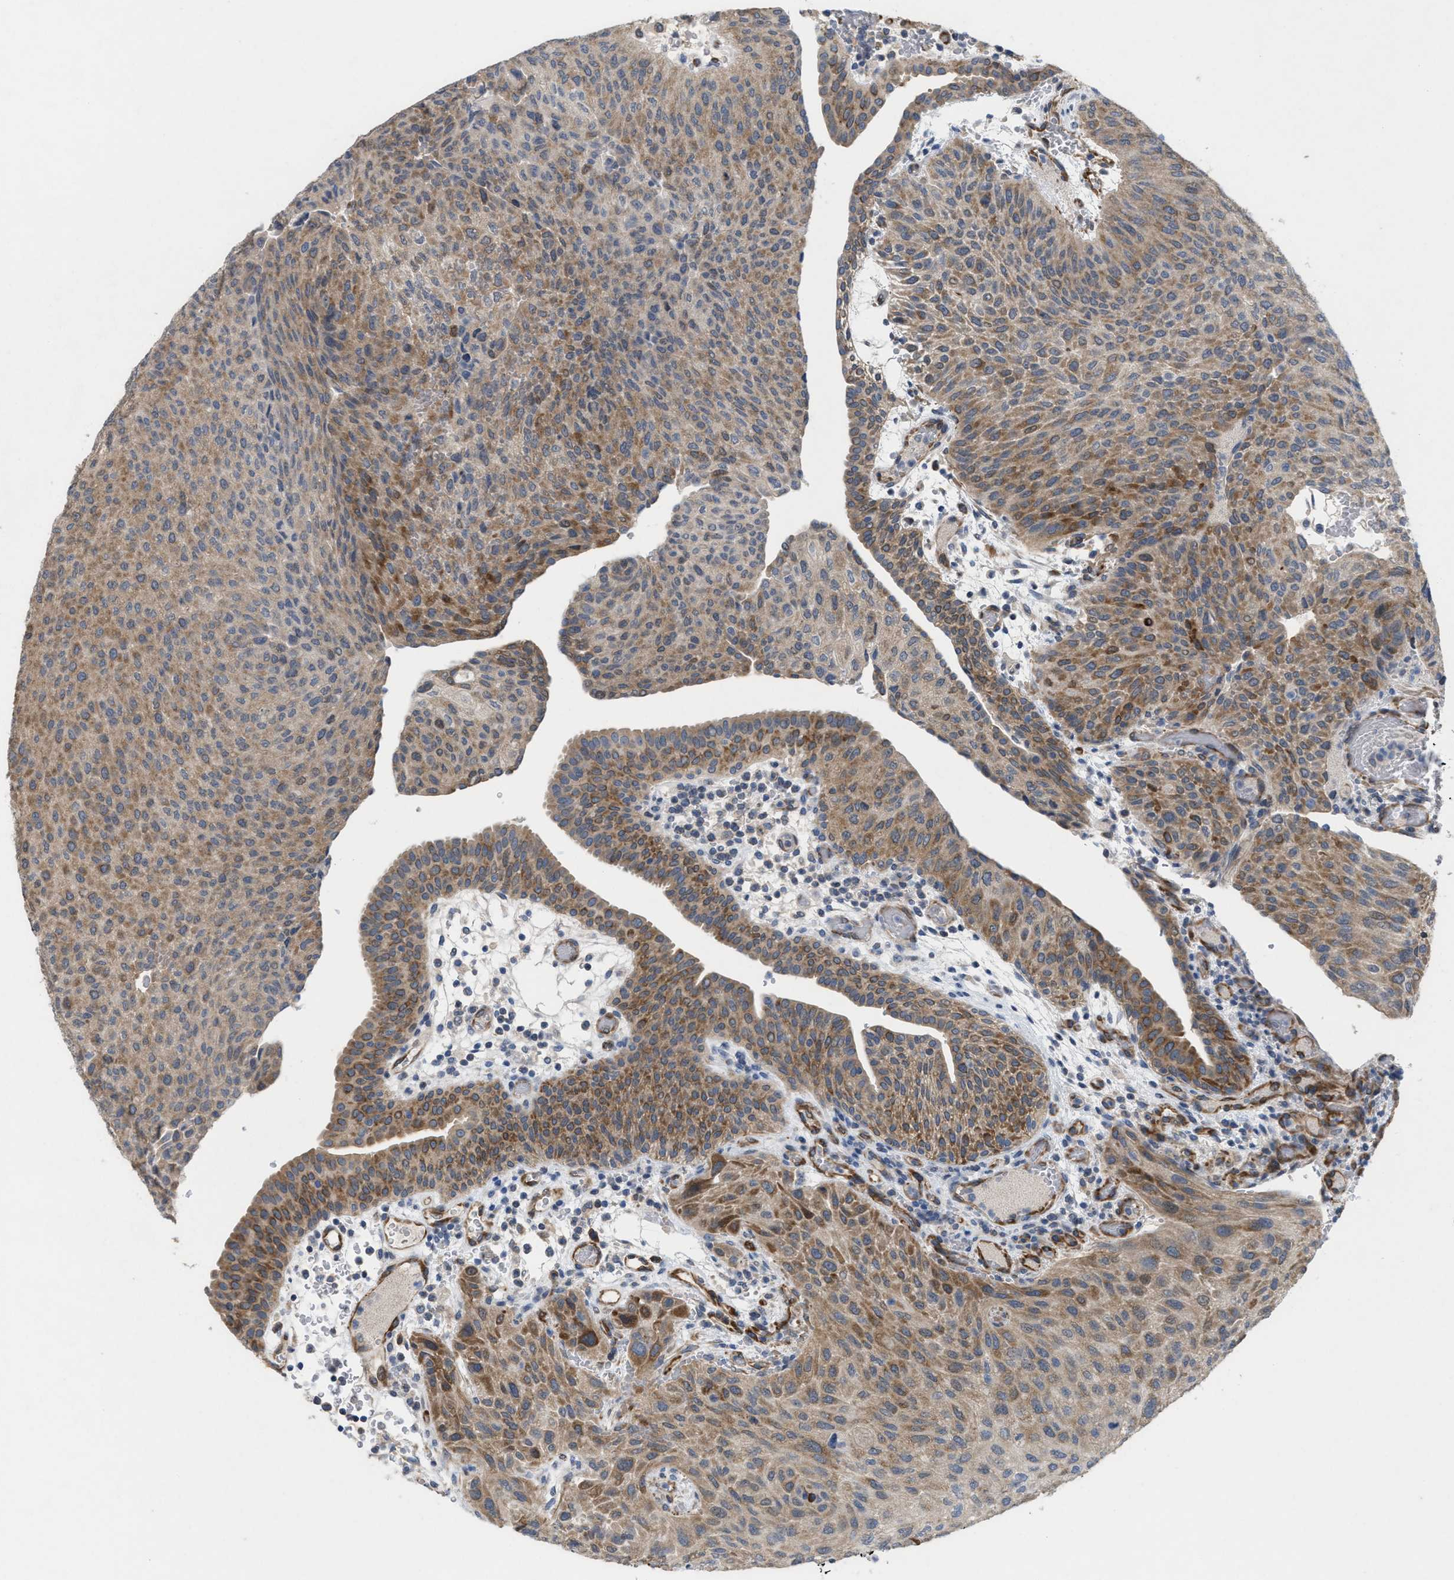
{"staining": {"intensity": "moderate", "quantity": ">75%", "location": "cytoplasmic/membranous"}, "tissue": "urothelial cancer", "cell_type": "Tumor cells", "image_type": "cancer", "snomed": [{"axis": "morphology", "description": "Urothelial carcinoma, Low grade"}, {"axis": "morphology", "description": "Urothelial carcinoma, High grade"}, {"axis": "topography", "description": "Urinary bladder"}], "caption": "A histopathology image showing moderate cytoplasmic/membranous staining in approximately >75% of tumor cells in urothelial carcinoma (high-grade), as visualized by brown immunohistochemical staining.", "gene": "UBAP2", "patient": {"sex": "male", "age": 35}}